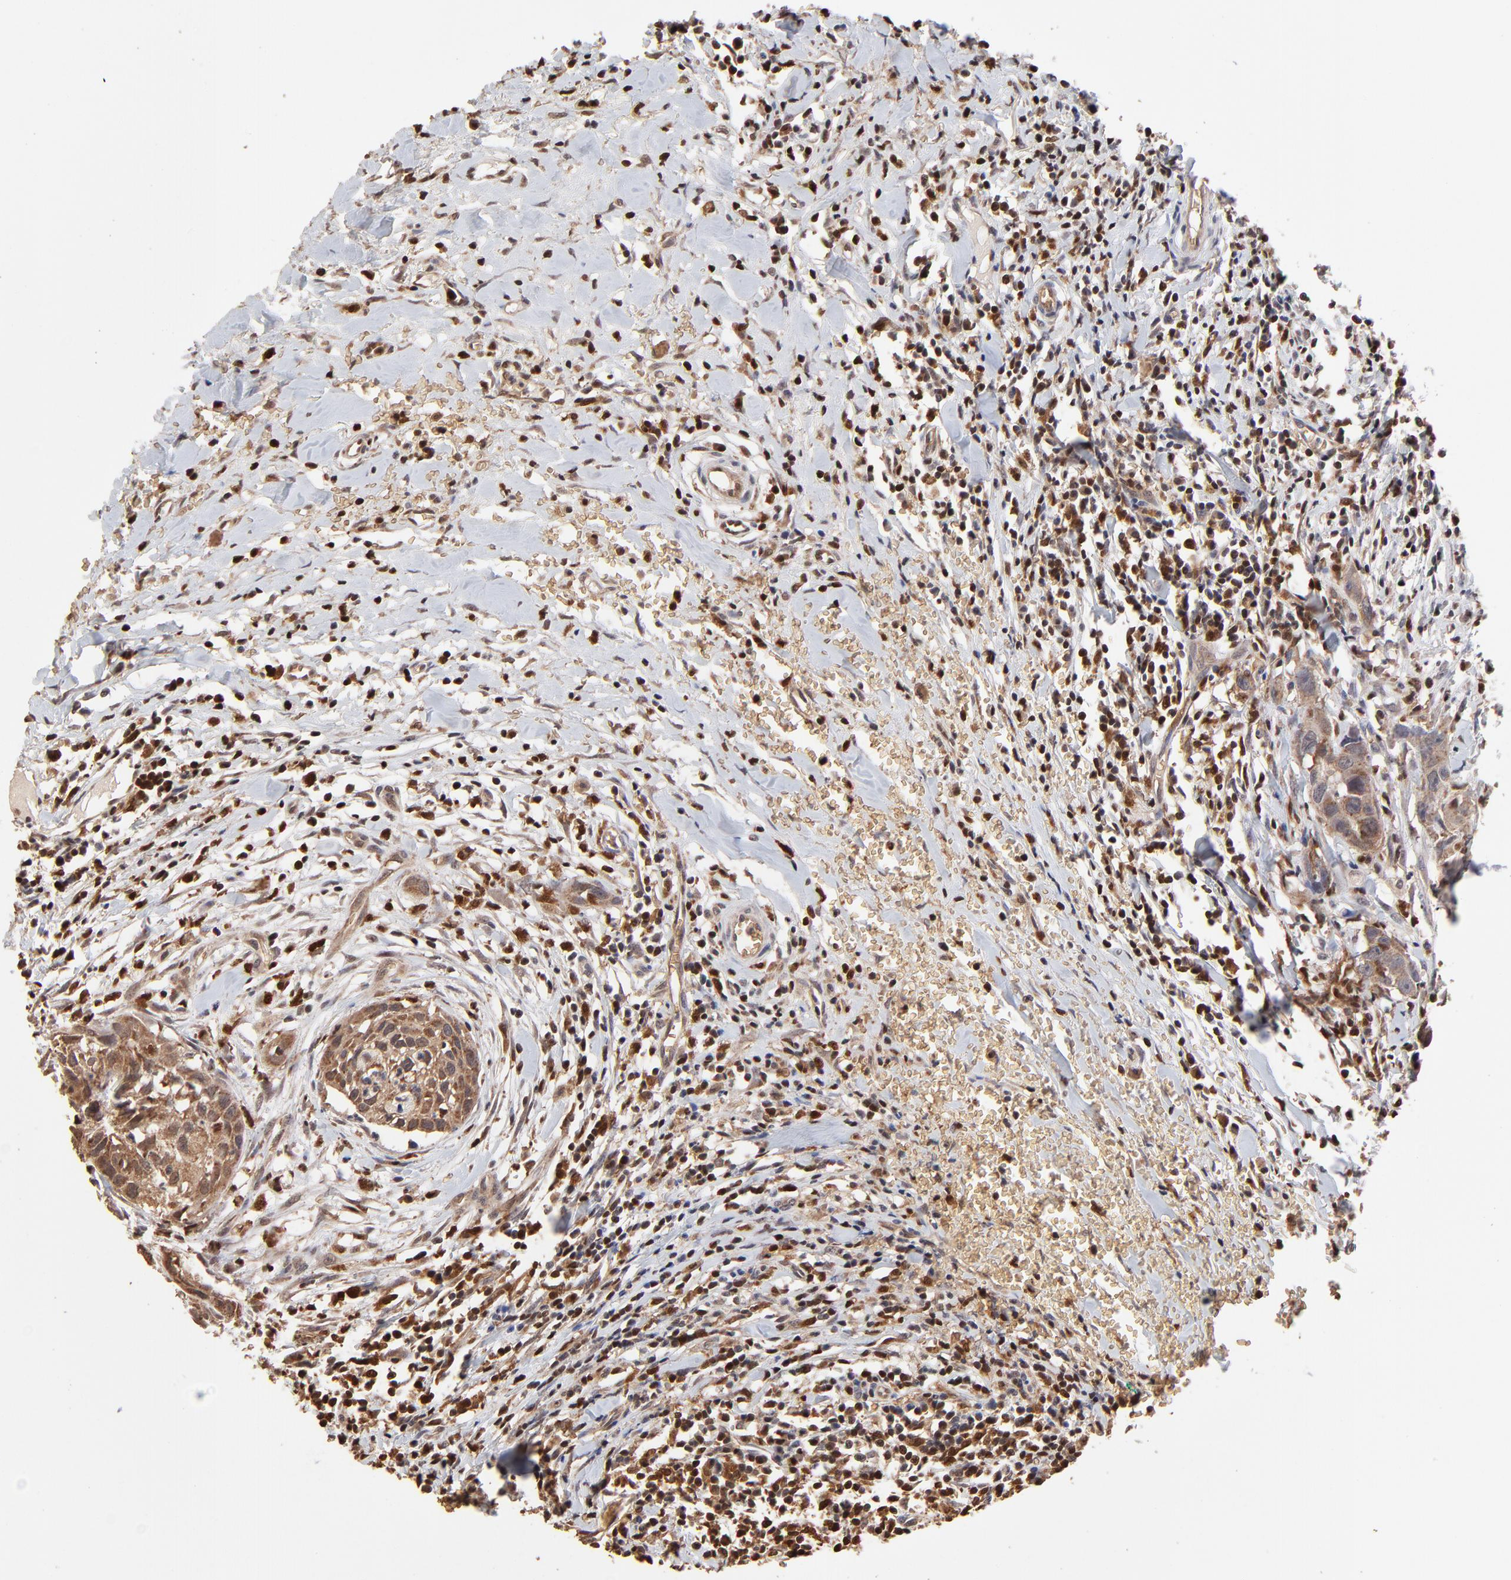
{"staining": {"intensity": "weak", "quantity": ">75%", "location": "cytoplasmic/membranous"}, "tissue": "head and neck cancer", "cell_type": "Tumor cells", "image_type": "cancer", "snomed": [{"axis": "morphology", "description": "Squamous cell carcinoma, NOS"}, {"axis": "topography", "description": "Head-Neck"}], "caption": "Head and neck cancer (squamous cell carcinoma) tissue displays weak cytoplasmic/membranous expression in approximately >75% of tumor cells, visualized by immunohistochemistry. (Brightfield microscopy of DAB IHC at high magnification).", "gene": "CASP1", "patient": {"sex": "male", "age": 64}}